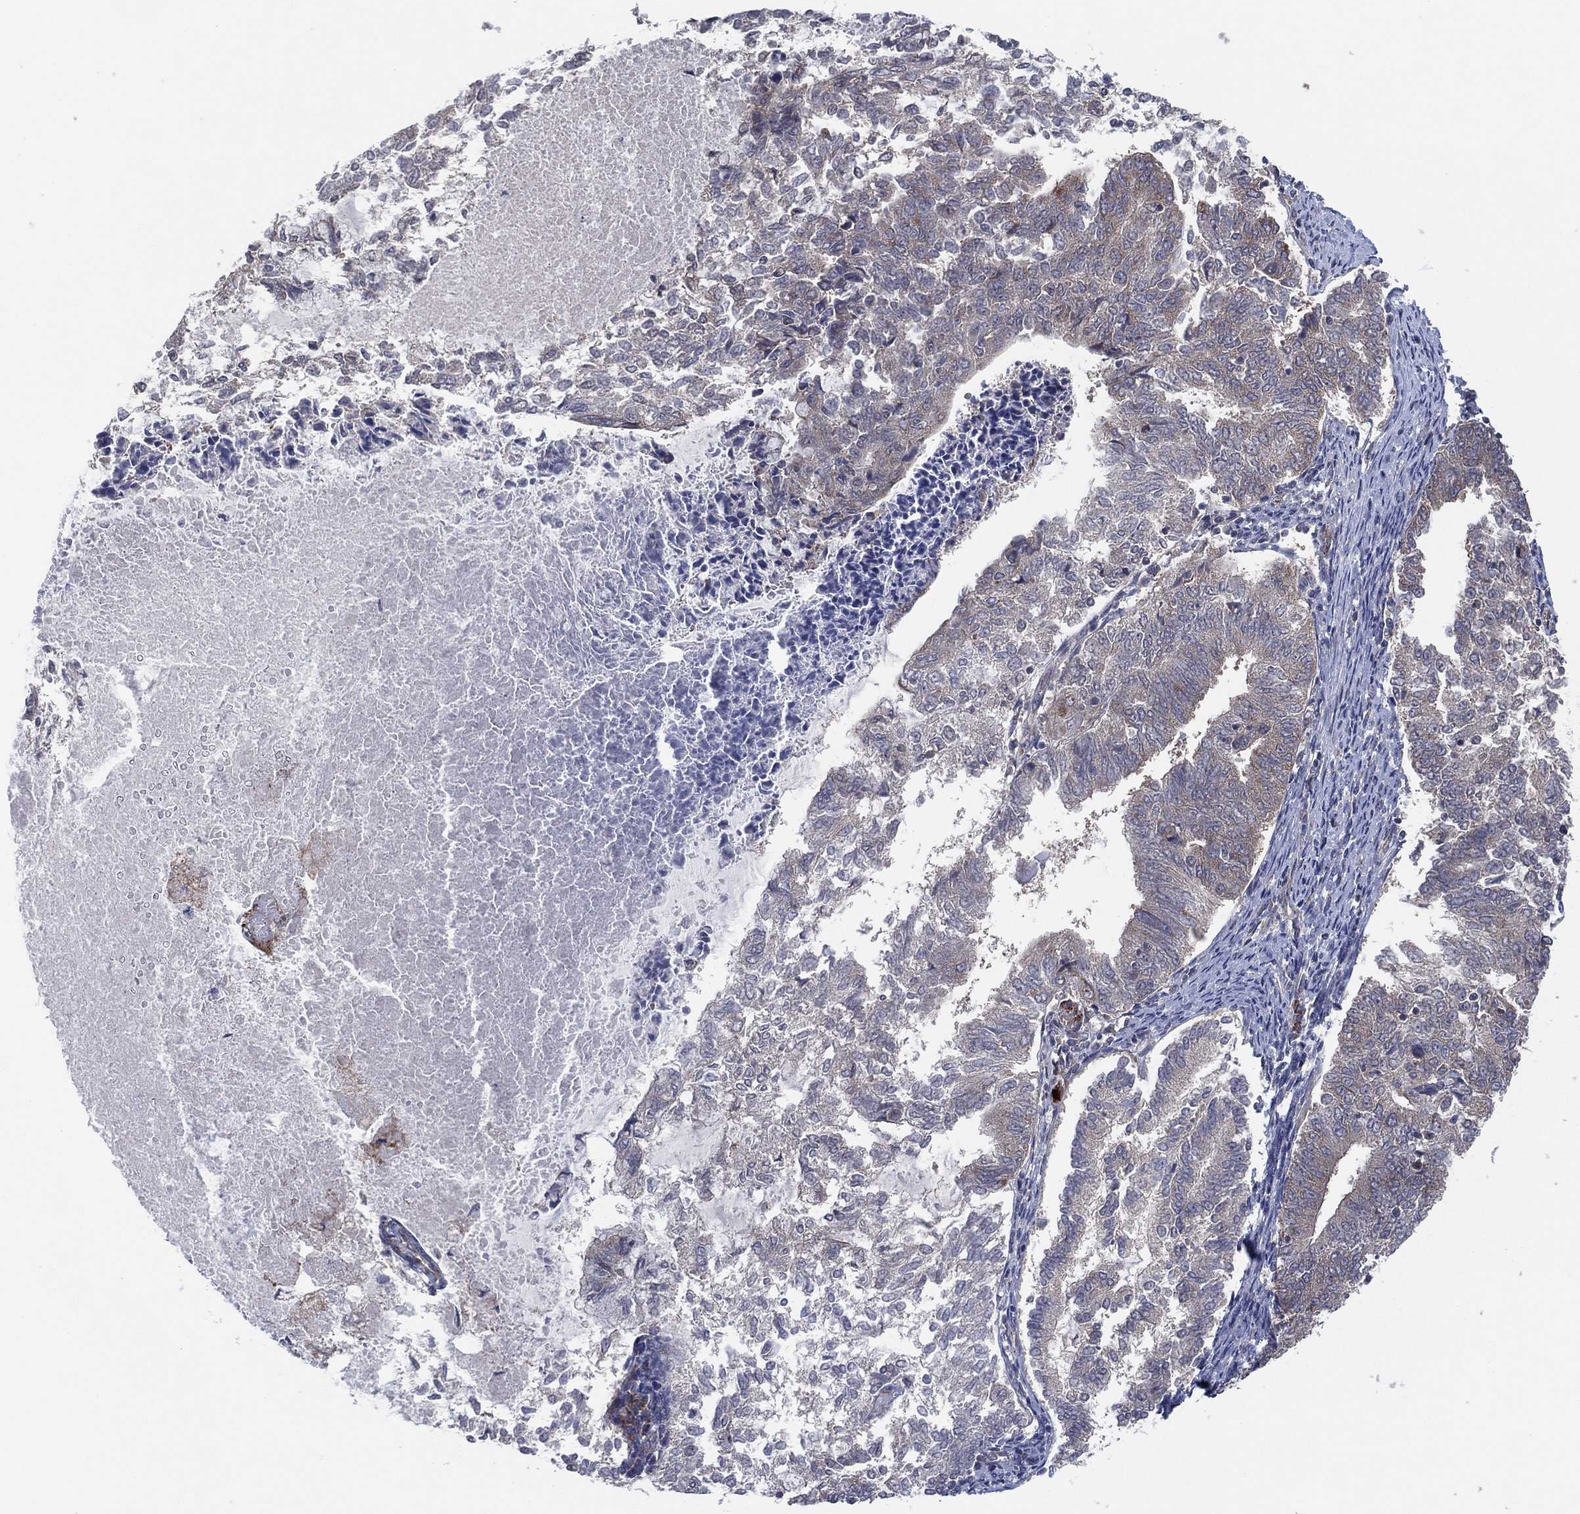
{"staining": {"intensity": "negative", "quantity": "none", "location": "none"}, "tissue": "endometrial cancer", "cell_type": "Tumor cells", "image_type": "cancer", "snomed": [{"axis": "morphology", "description": "Adenocarcinoma, NOS"}, {"axis": "topography", "description": "Endometrium"}], "caption": "The IHC micrograph has no significant expression in tumor cells of adenocarcinoma (endometrial) tissue.", "gene": "FAM104A", "patient": {"sex": "female", "age": 65}}